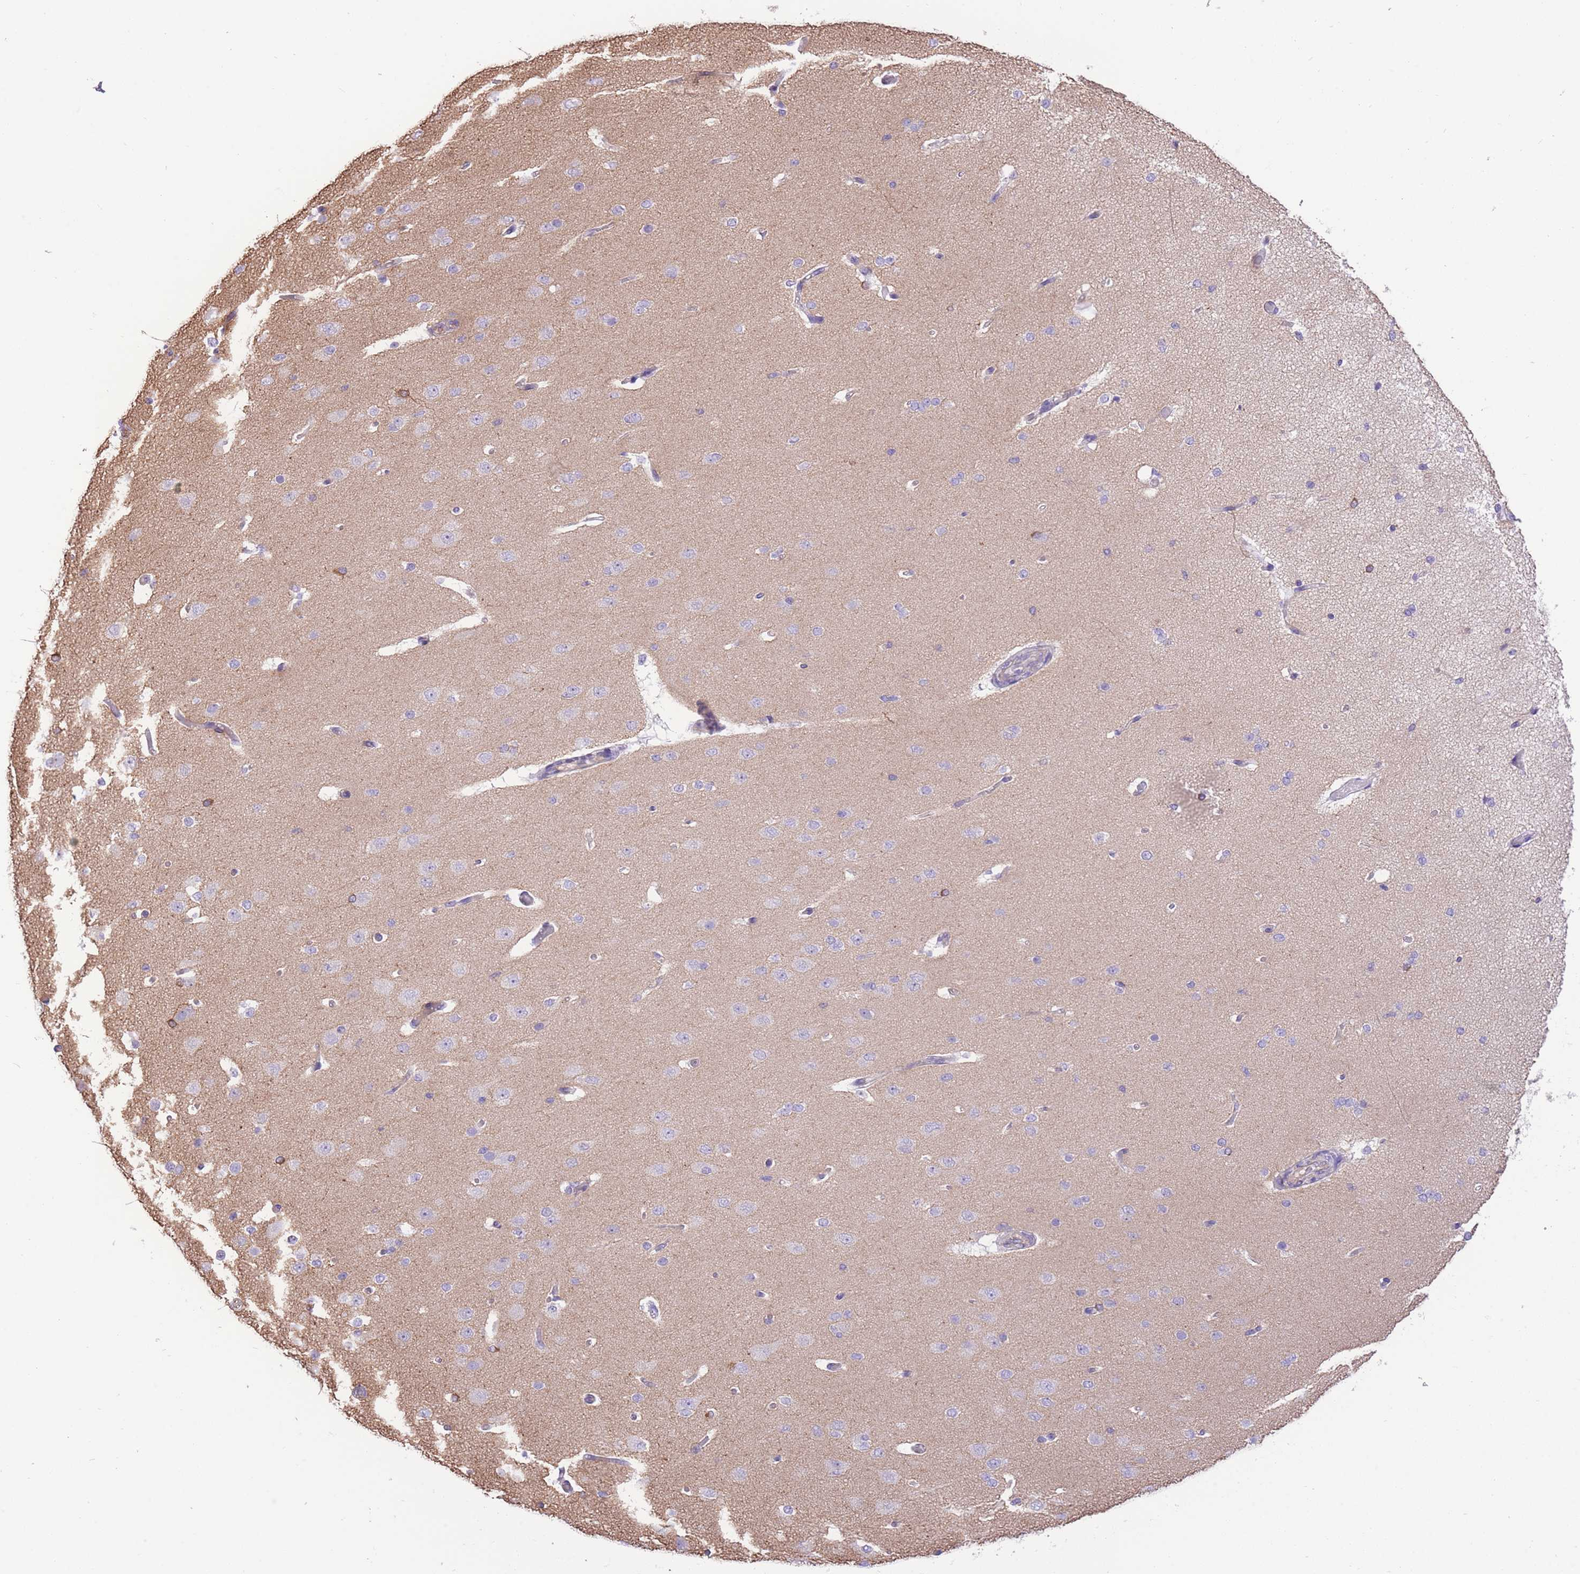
{"staining": {"intensity": "negative", "quantity": "none", "location": "none"}, "tissue": "cerebral cortex", "cell_type": "Endothelial cells", "image_type": "normal", "snomed": [{"axis": "morphology", "description": "Normal tissue, NOS"}, {"axis": "morphology", "description": "Inflammation, NOS"}, {"axis": "topography", "description": "Cerebral cortex"}], "caption": "This is an immunohistochemistry (IHC) micrograph of unremarkable human cerebral cortex. There is no staining in endothelial cells.", "gene": "RHOU", "patient": {"sex": "male", "age": 6}}